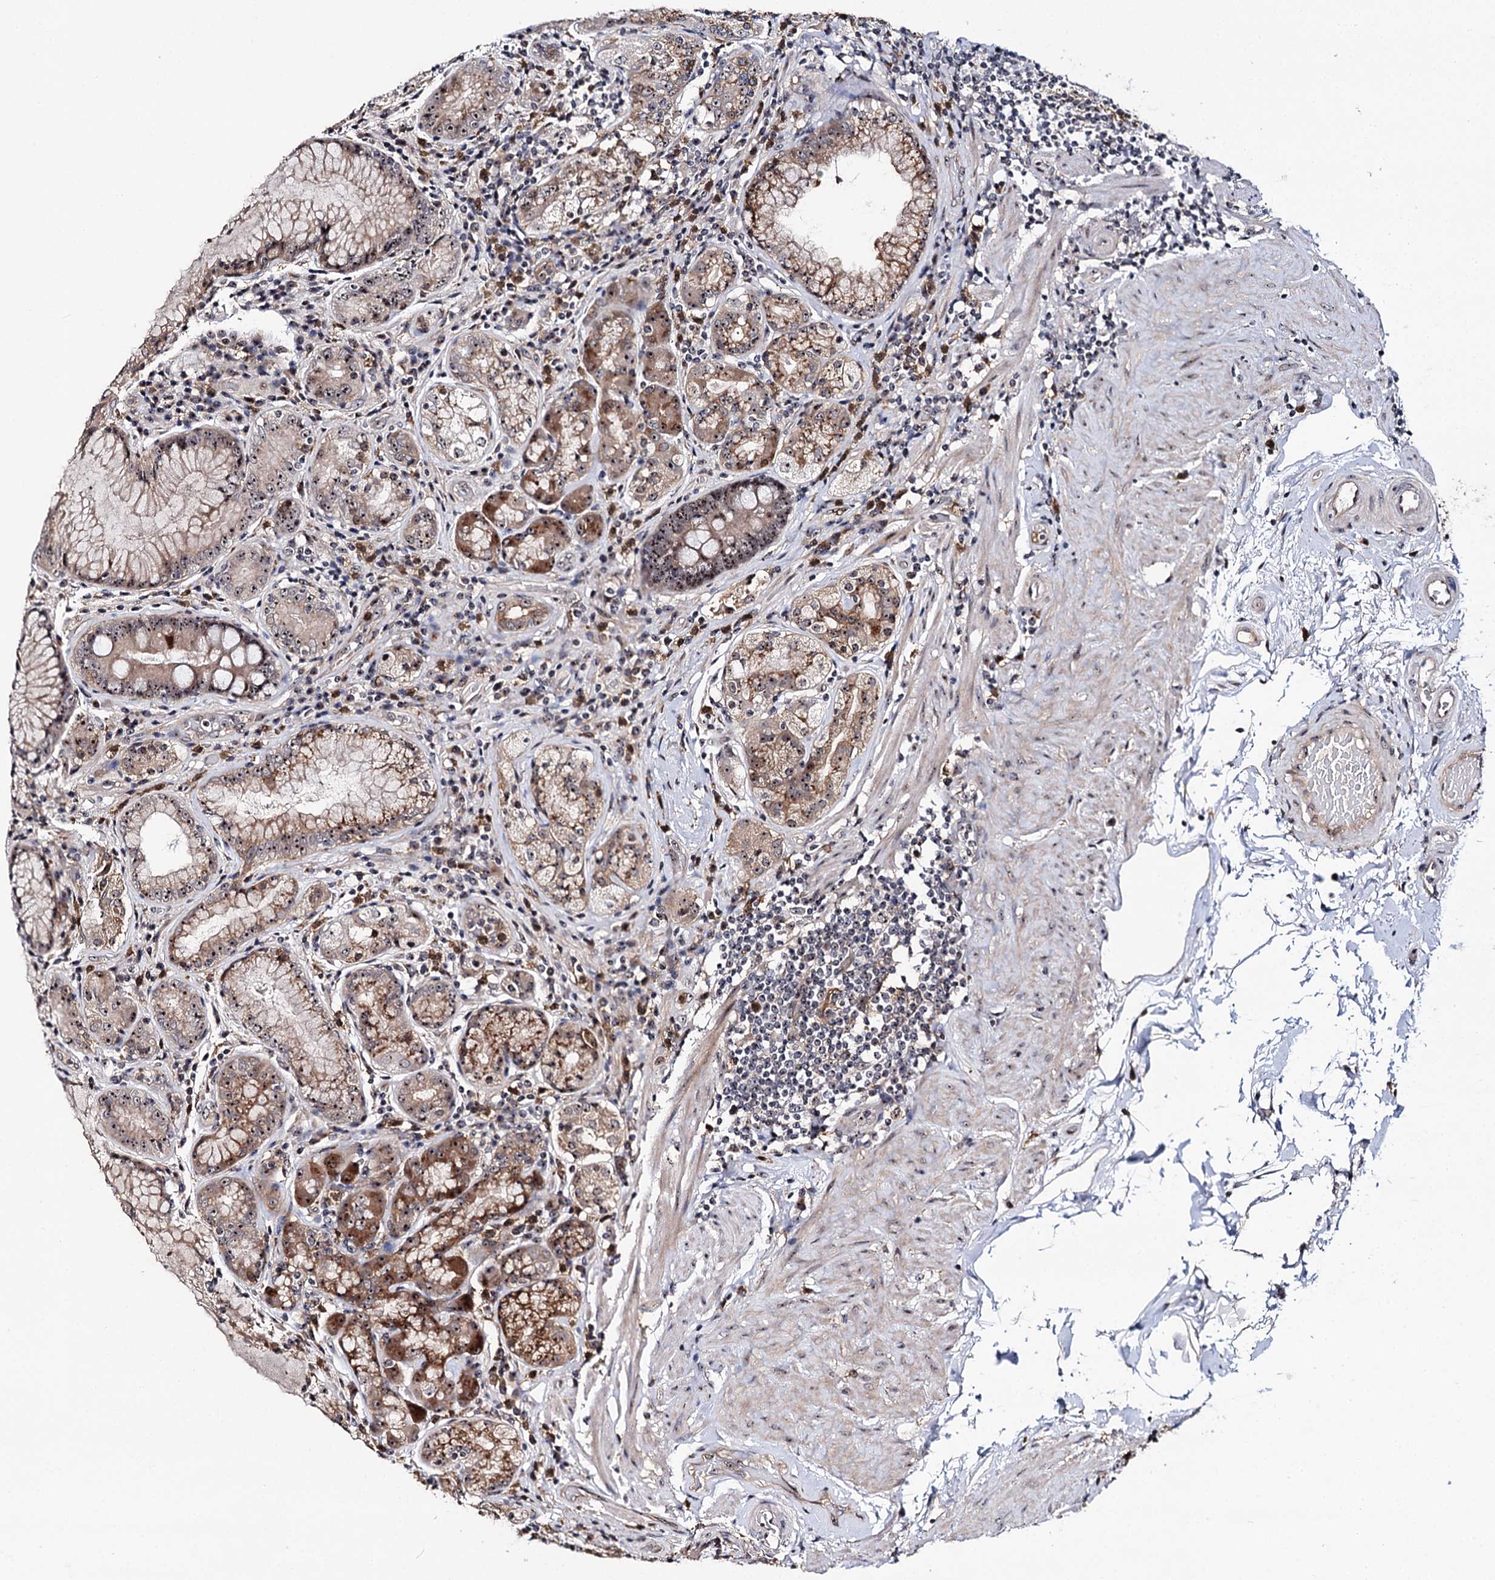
{"staining": {"intensity": "moderate", "quantity": ">75%", "location": "cytoplasmic/membranous,nuclear"}, "tissue": "stomach", "cell_type": "Glandular cells", "image_type": "normal", "snomed": [{"axis": "morphology", "description": "Normal tissue, NOS"}, {"axis": "topography", "description": "Stomach, upper"}, {"axis": "topography", "description": "Stomach, lower"}], "caption": "This micrograph displays benign stomach stained with immunohistochemistry (IHC) to label a protein in brown. The cytoplasmic/membranous,nuclear of glandular cells show moderate positivity for the protein. Nuclei are counter-stained blue.", "gene": "SUPT20H", "patient": {"sex": "female", "age": 76}}